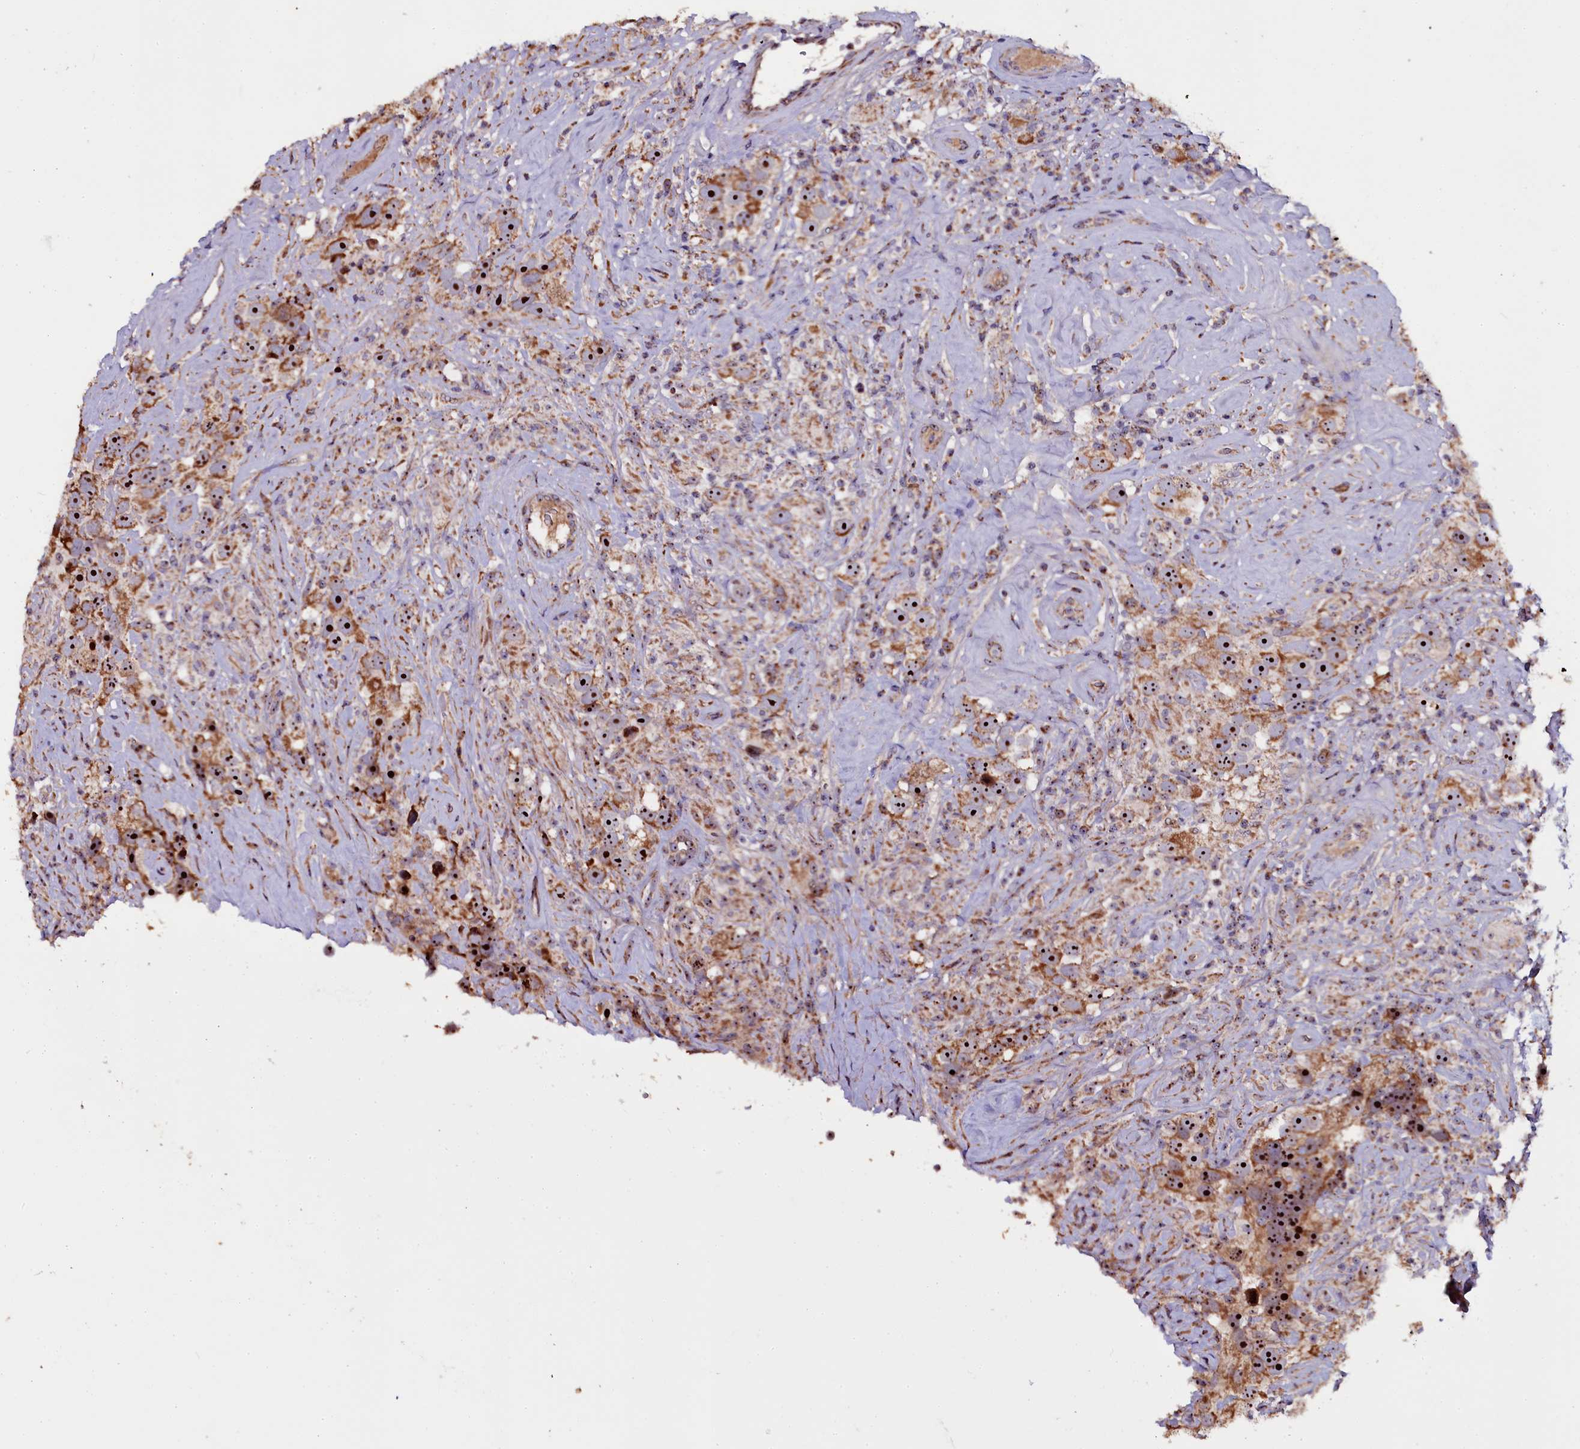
{"staining": {"intensity": "moderate", "quantity": ">75%", "location": "cytoplasmic/membranous,nuclear"}, "tissue": "testis cancer", "cell_type": "Tumor cells", "image_type": "cancer", "snomed": [{"axis": "morphology", "description": "Seminoma, NOS"}, {"axis": "topography", "description": "Testis"}], "caption": "Seminoma (testis) stained with a brown dye displays moderate cytoplasmic/membranous and nuclear positive staining in about >75% of tumor cells.", "gene": "NAA80", "patient": {"sex": "male", "age": 49}}